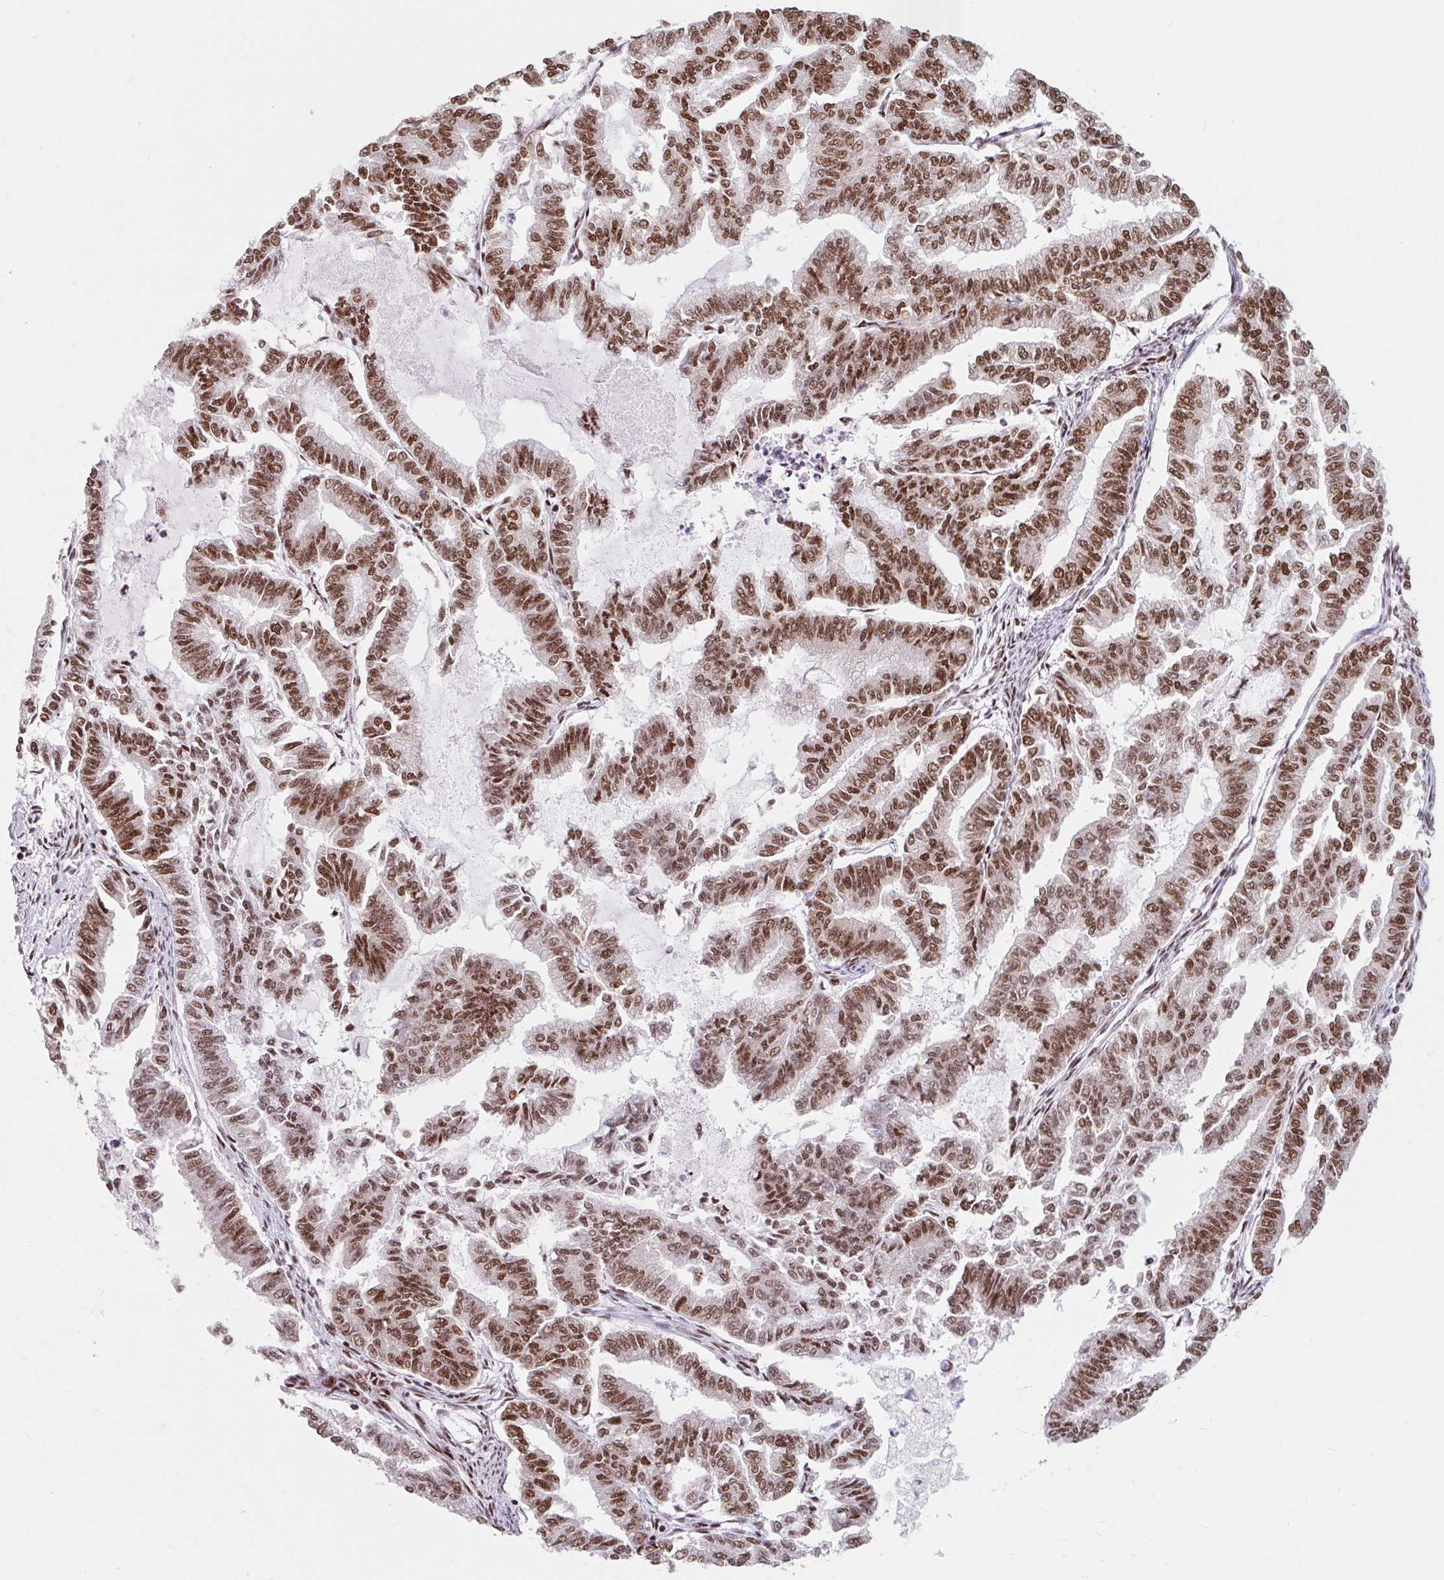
{"staining": {"intensity": "moderate", "quantity": ">75%", "location": "nuclear"}, "tissue": "endometrial cancer", "cell_type": "Tumor cells", "image_type": "cancer", "snomed": [{"axis": "morphology", "description": "Adenocarcinoma, NOS"}, {"axis": "topography", "description": "Endometrium"}], "caption": "Immunohistochemical staining of endometrial cancer exhibits medium levels of moderate nuclear staining in about >75% of tumor cells.", "gene": "SRSF10", "patient": {"sex": "female", "age": 79}}